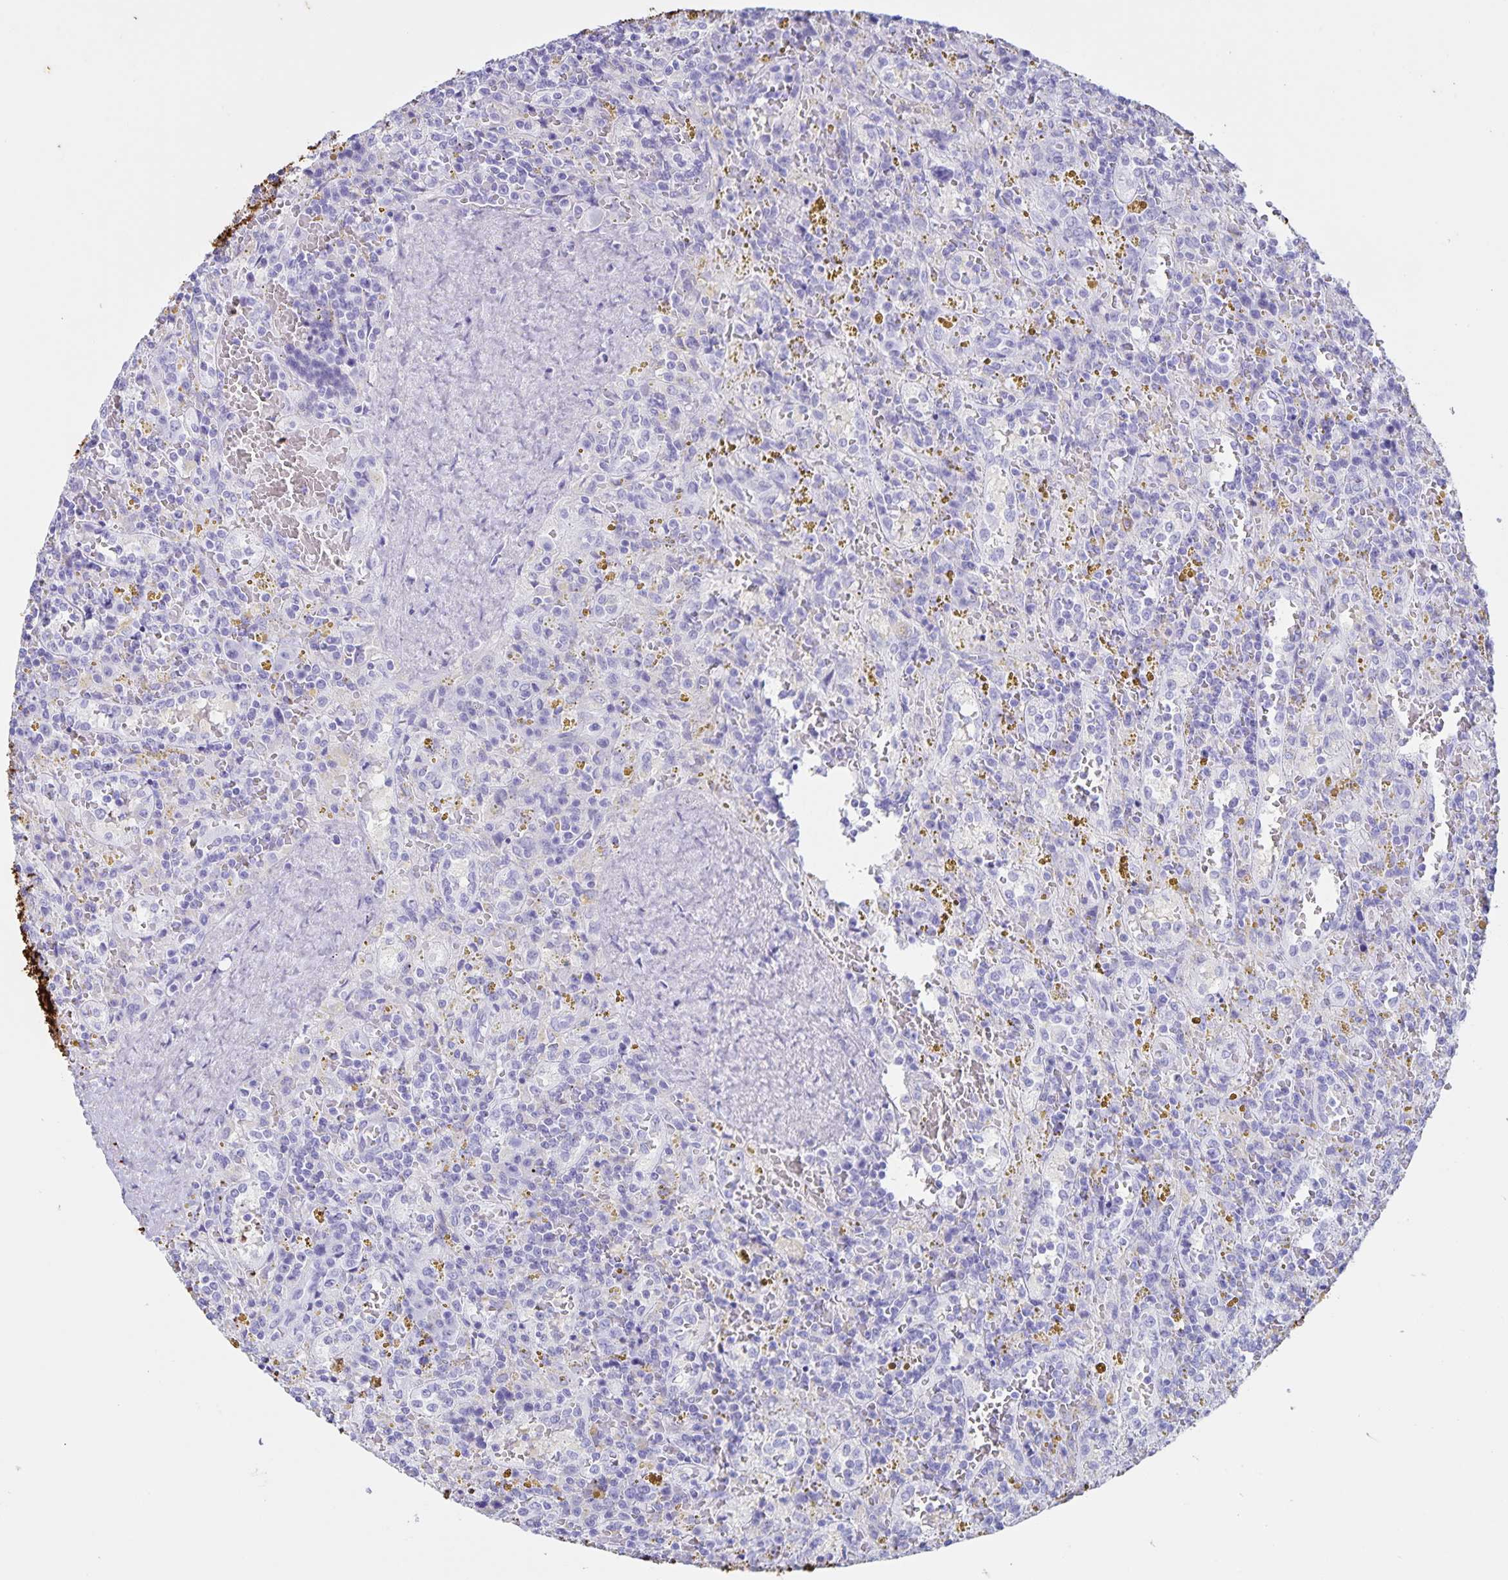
{"staining": {"intensity": "negative", "quantity": "none", "location": "none"}, "tissue": "lymphoma", "cell_type": "Tumor cells", "image_type": "cancer", "snomed": [{"axis": "morphology", "description": "Malignant lymphoma, non-Hodgkin's type, Low grade"}, {"axis": "topography", "description": "Spleen"}], "caption": "Protein analysis of lymphoma displays no significant expression in tumor cells.", "gene": "AQP4", "patient": {"sex": "female", "age": 65}}